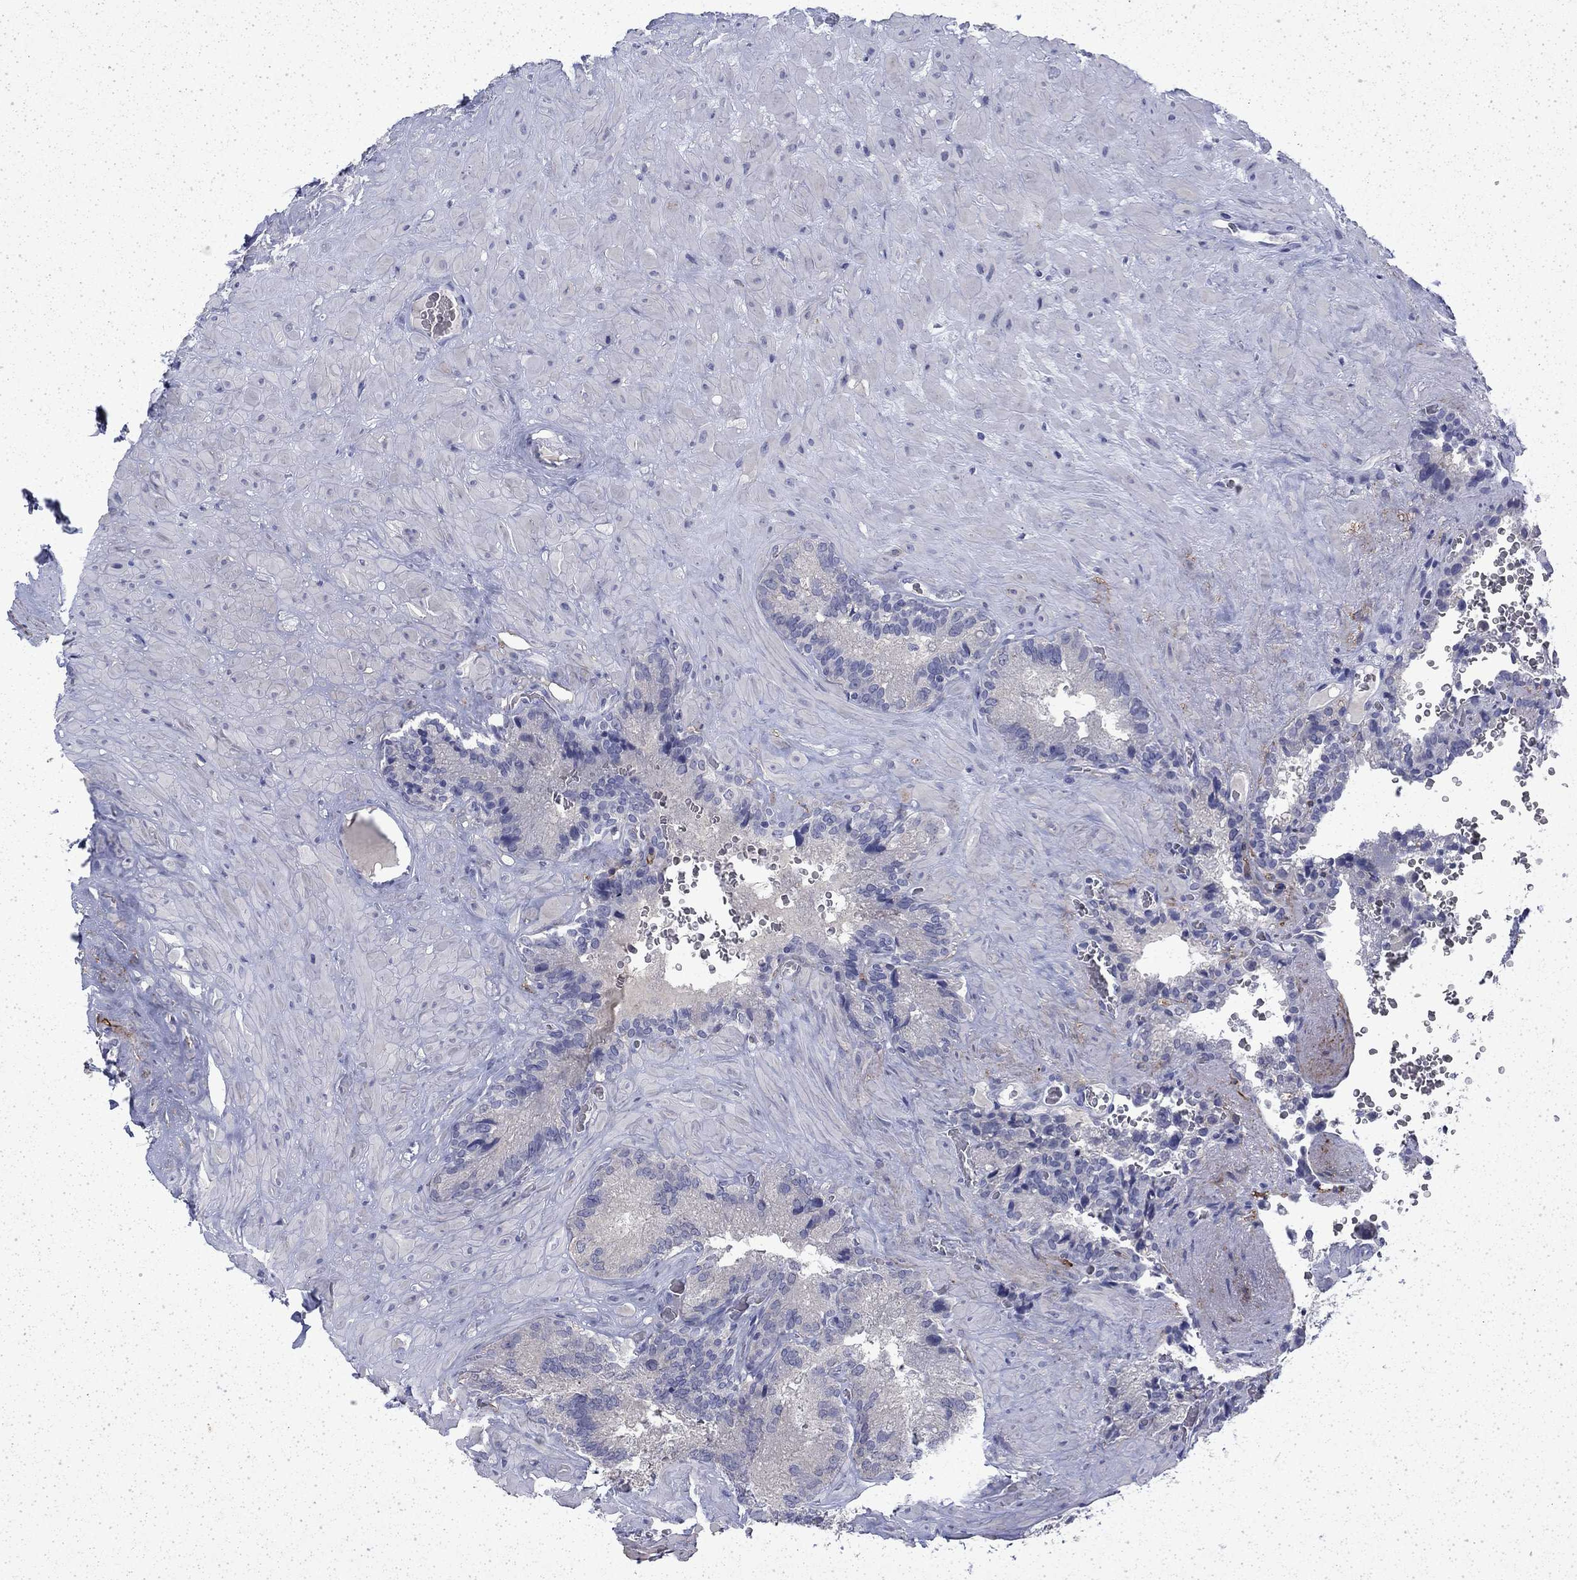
{"staining": {"intensity": "negative", "quantity": "none", "location": "none"}, "tissue": "seminal vesicle", "cell_type": "Glandular cells", "image_type": "normal", "snomed": [{"axis": "morphology", "description": "Normal tissue, NOS"}, {"axis": "topography", "description": "Seminal veicle"}], "caption": "This is an immunohistochemistry image of unremarkable seminal vesicle. There is no expression in glandular cells.", "gene": "ENPP6", "patient": {"sex": "male", "age": 72}}